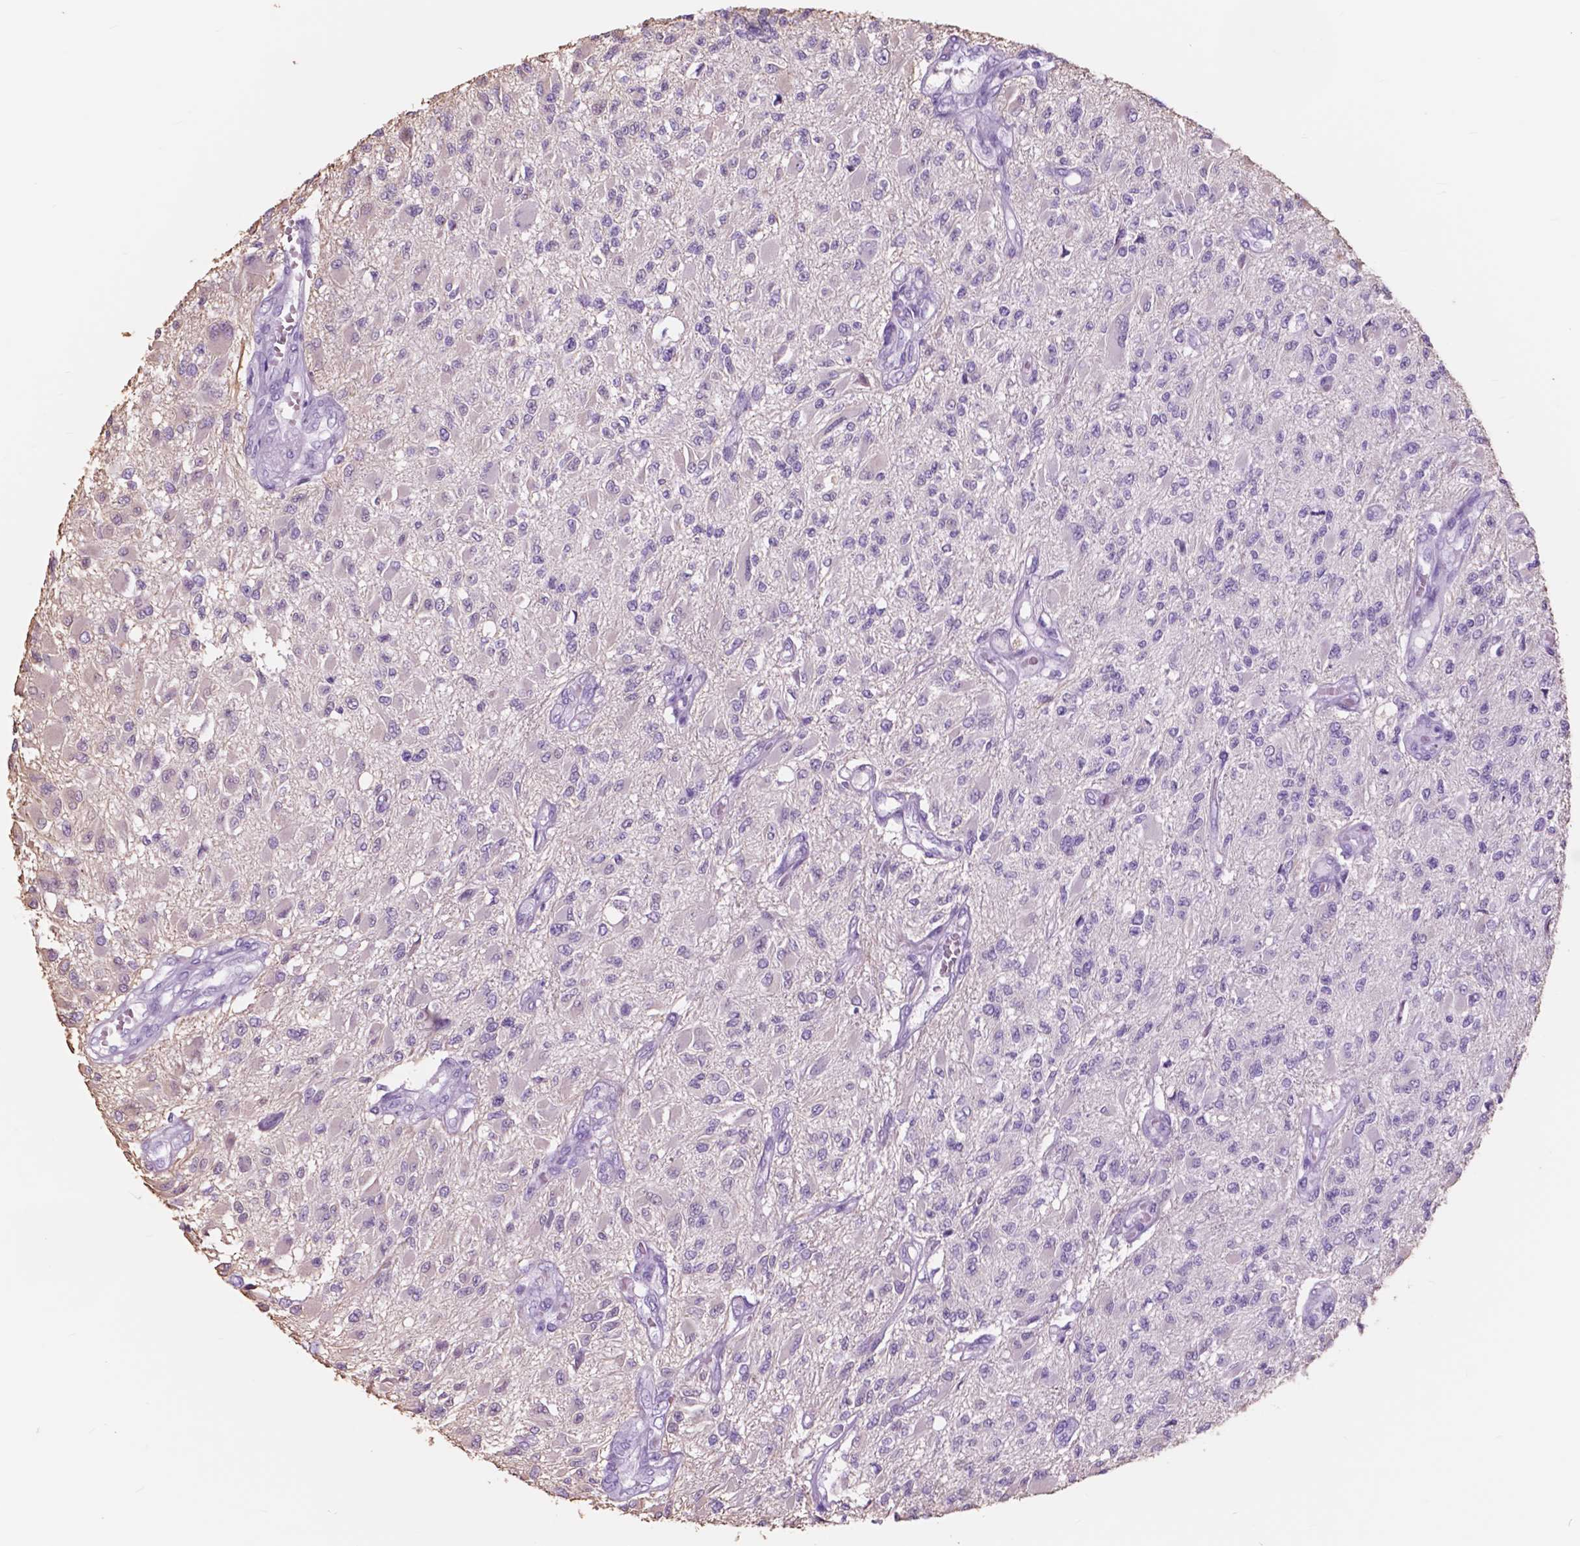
{"staining": {"intensity": "negative", "quantity": "none", "location": "none"}, "tissue": "glioma", "cell_type": "Tumor cells", "image_type": "cancer", "snomed": [{"axis": "morphology", "description": "Glioma, malignant, High grade"}, {"axis": "topography", "description": "Brain"}], "caption": "Immunohistochemistry image of glioma stained for a protein (brown), which shows no expression in tumor cells. (DAB immunohistochemistry (IHC), high magnification).", "gene": "FXYD2", "patient": {"sex": "female", "age": 63}}